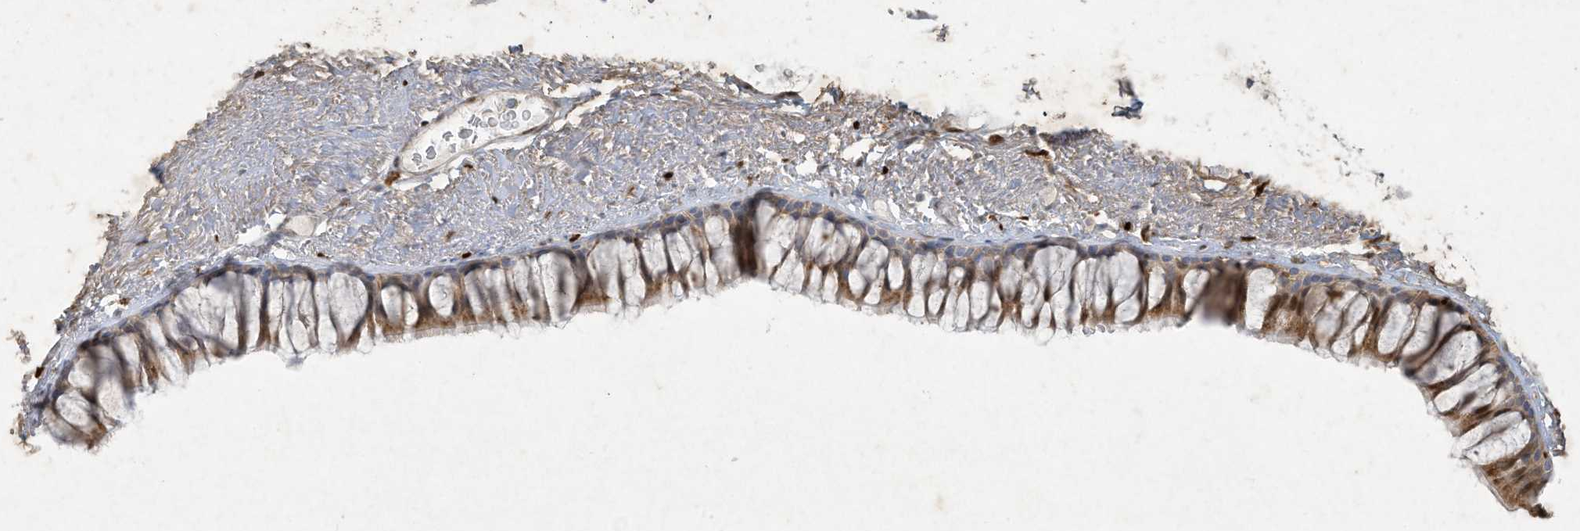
{"staining": {"intensity": "moderate", "quantity": ">75%", "location": "cytoplasmic/membranous,nuclear"}, "tissue": "bronchus", "cell_type": "Respiratory epithelial cells", "image_type": "normal", "snomed": [{"axis": "morphology", "description": "Normal tissue, NOS"}, {"axis": "topography", "description": "Cartilage tissue"}, {"axis": "topography", "description": "Bronchus"}], "caption": "Immunohistochemistry (IHC) micrograph of unremarkable bronchus stained for a protein (brown), which demonstrates medium levels of moderate cytoplasmic/membranous,nuclear staining in approximately >75% of respiratory epithelial cells.", "gene": "TUBE1", "patient": {"sex": "female", "age": 73}}